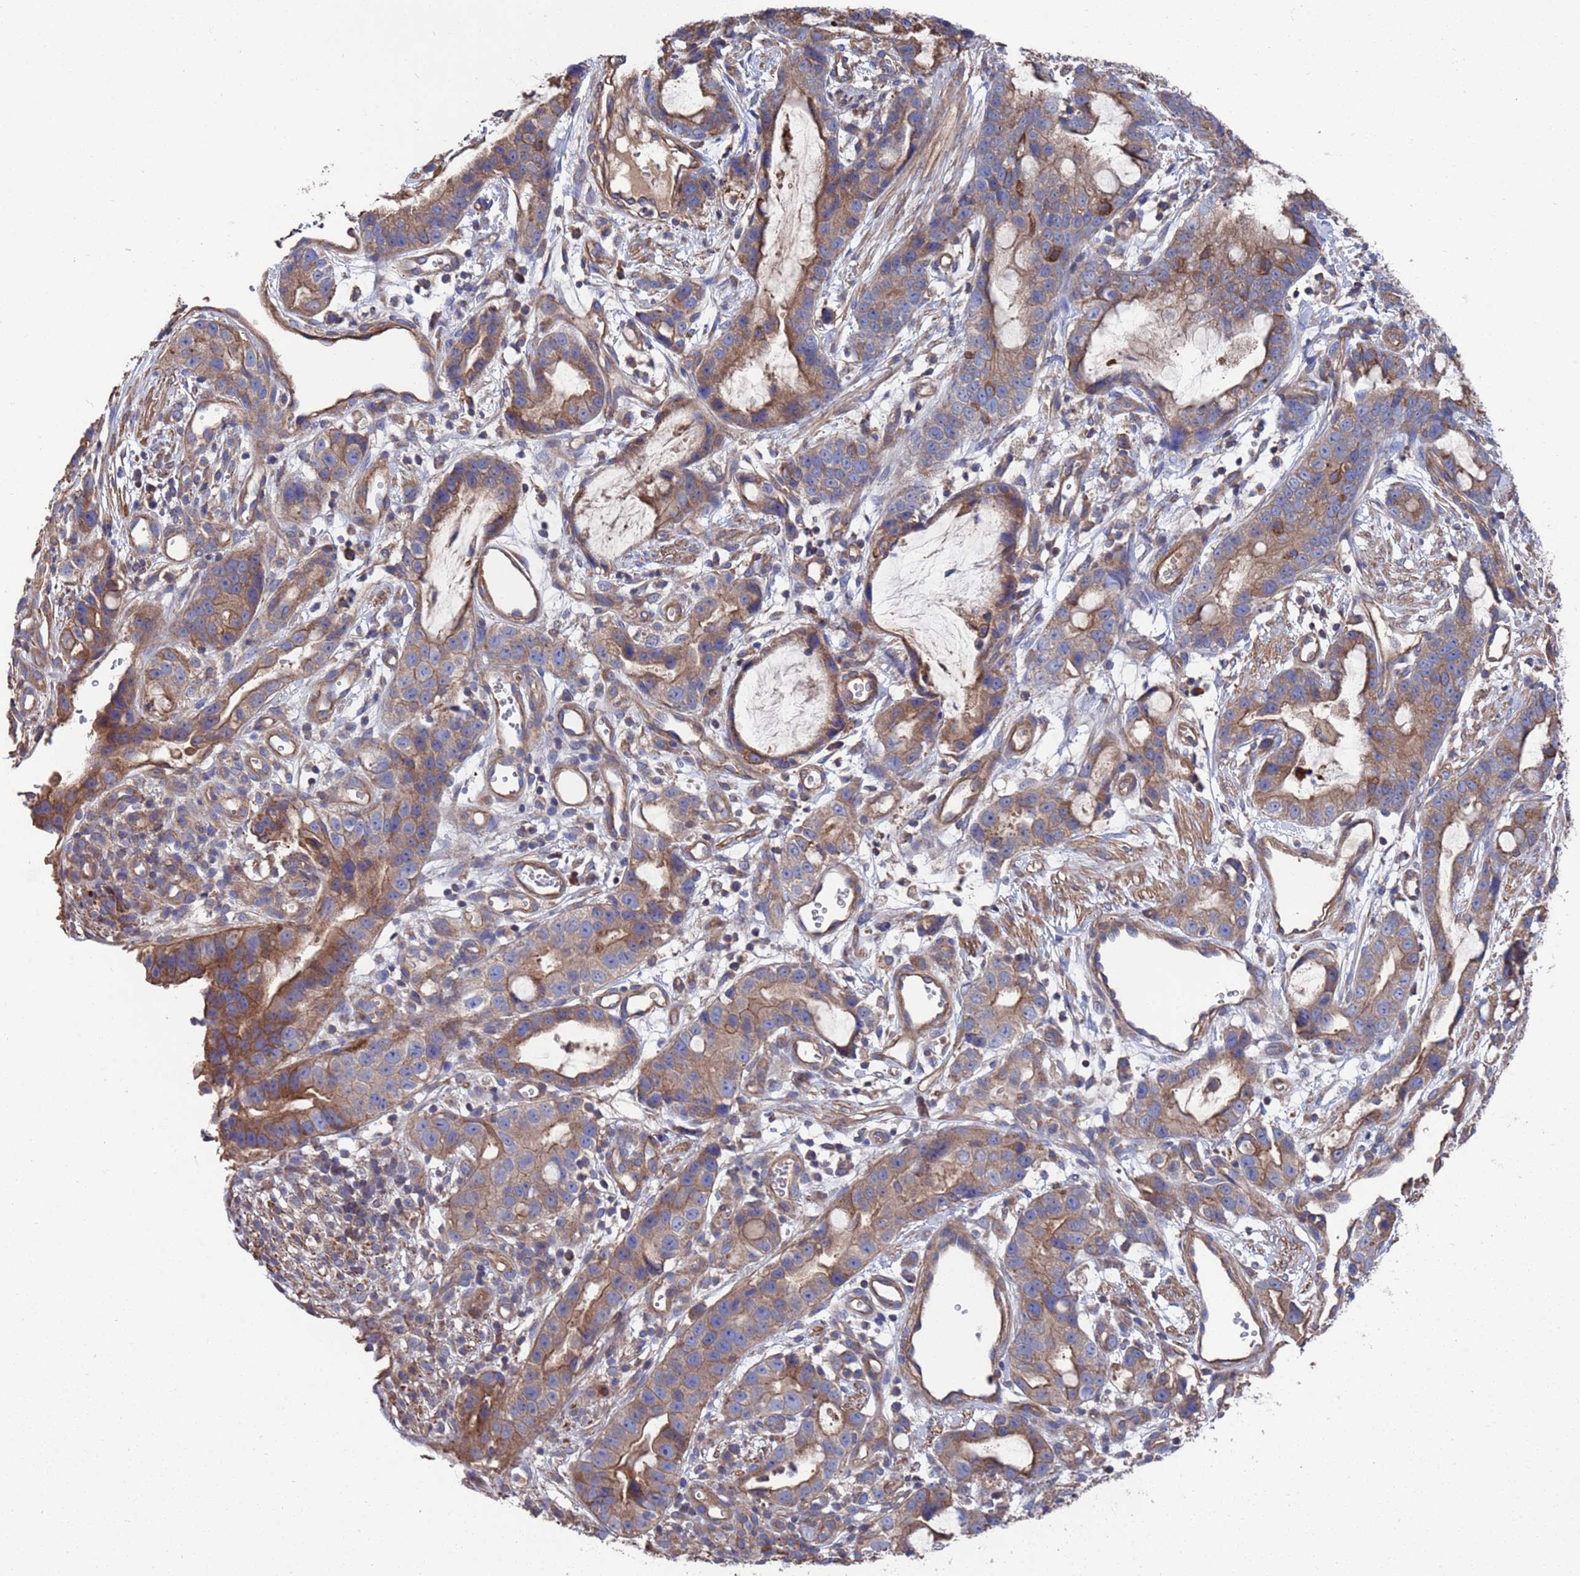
{"staining": {"intensity": "moderate", "quantity": ">75%", "location": "cytoplasmic/membranous"}, "tissue": "stomach cancer", "cell_type": "Tumor cells", "image_type": "cancer", "snomed": [{"axis": "morphology", "description": "Adenocarcinoma, NOS"}, {"axis": "topography", "description": "Stomach"}], "caption": "Immunohistochemistry (IHC) histopathology image of neoplastic tissue: human adenocarcinoma (stomach) stained using IHC shows medium levels of moderate protein expression localized specifically in the cytoplasmic/membranous of tumor cells, appearing as a cytoplasmic/membranous brown color.", "gene": "PYCR1", "patient": {"sex": "male", "age": 55}}